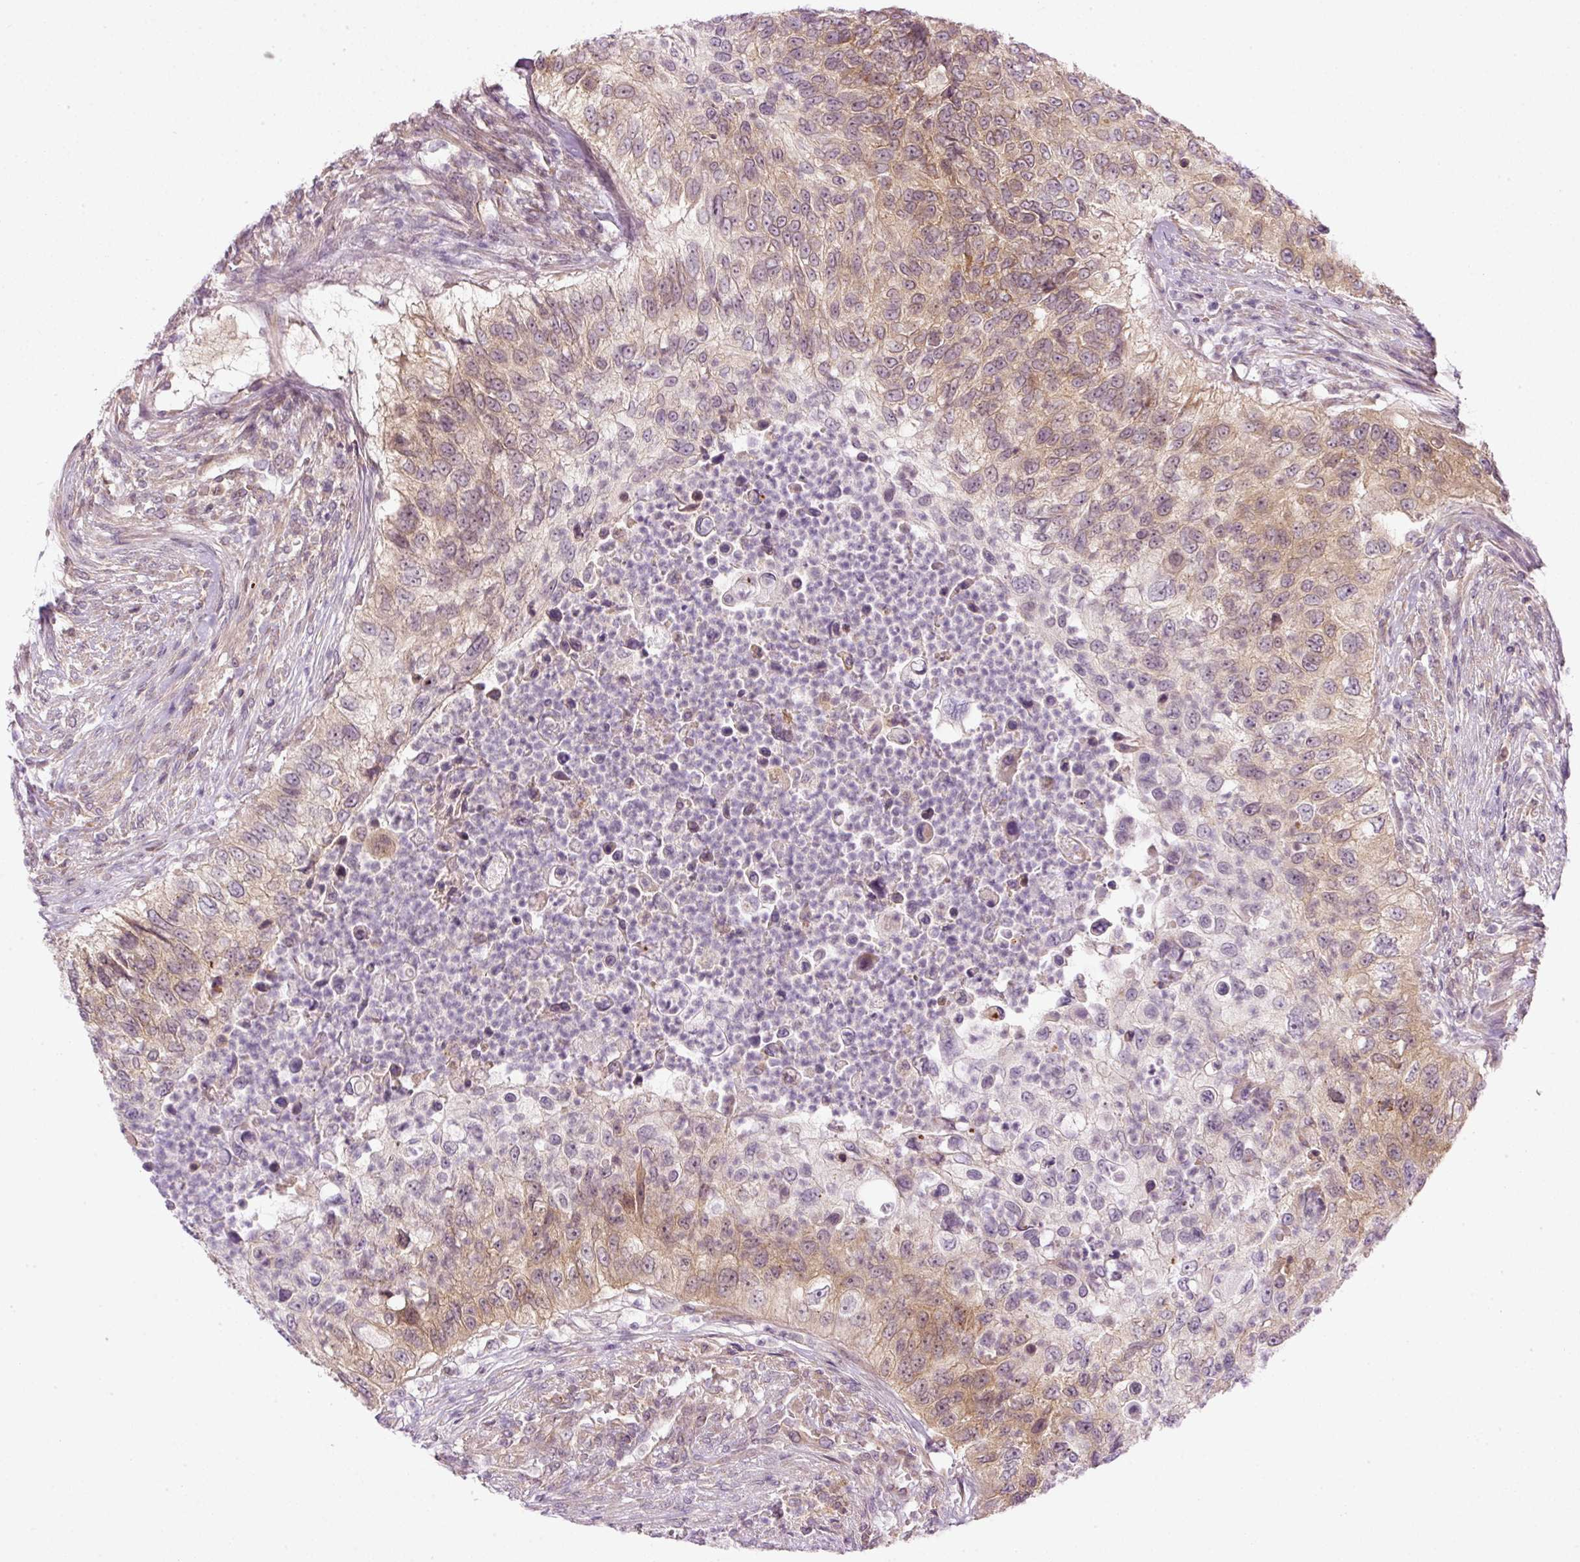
{"staining": {"intensity": "moderate", "quantity": ">75%", "location": "cytoplasmic/membranous"}, "tissue": "urothelial cancer", "cell_type": "Tumor cells", "image_type": "cancer", "snomed": [{"axis": "morphology", "description": "Urothelial carcinoma, High grade"}, {"axis": "topography", "description": "Urinary bladder"}], "caption": "Human urothelial cancer stained for a protein (brown) shows moderate cytoplasmic/membranous positive expression in about >75% of tumor cells.", "gene": "MZT2B", "patient": {"sex": "female", "age": 60}}